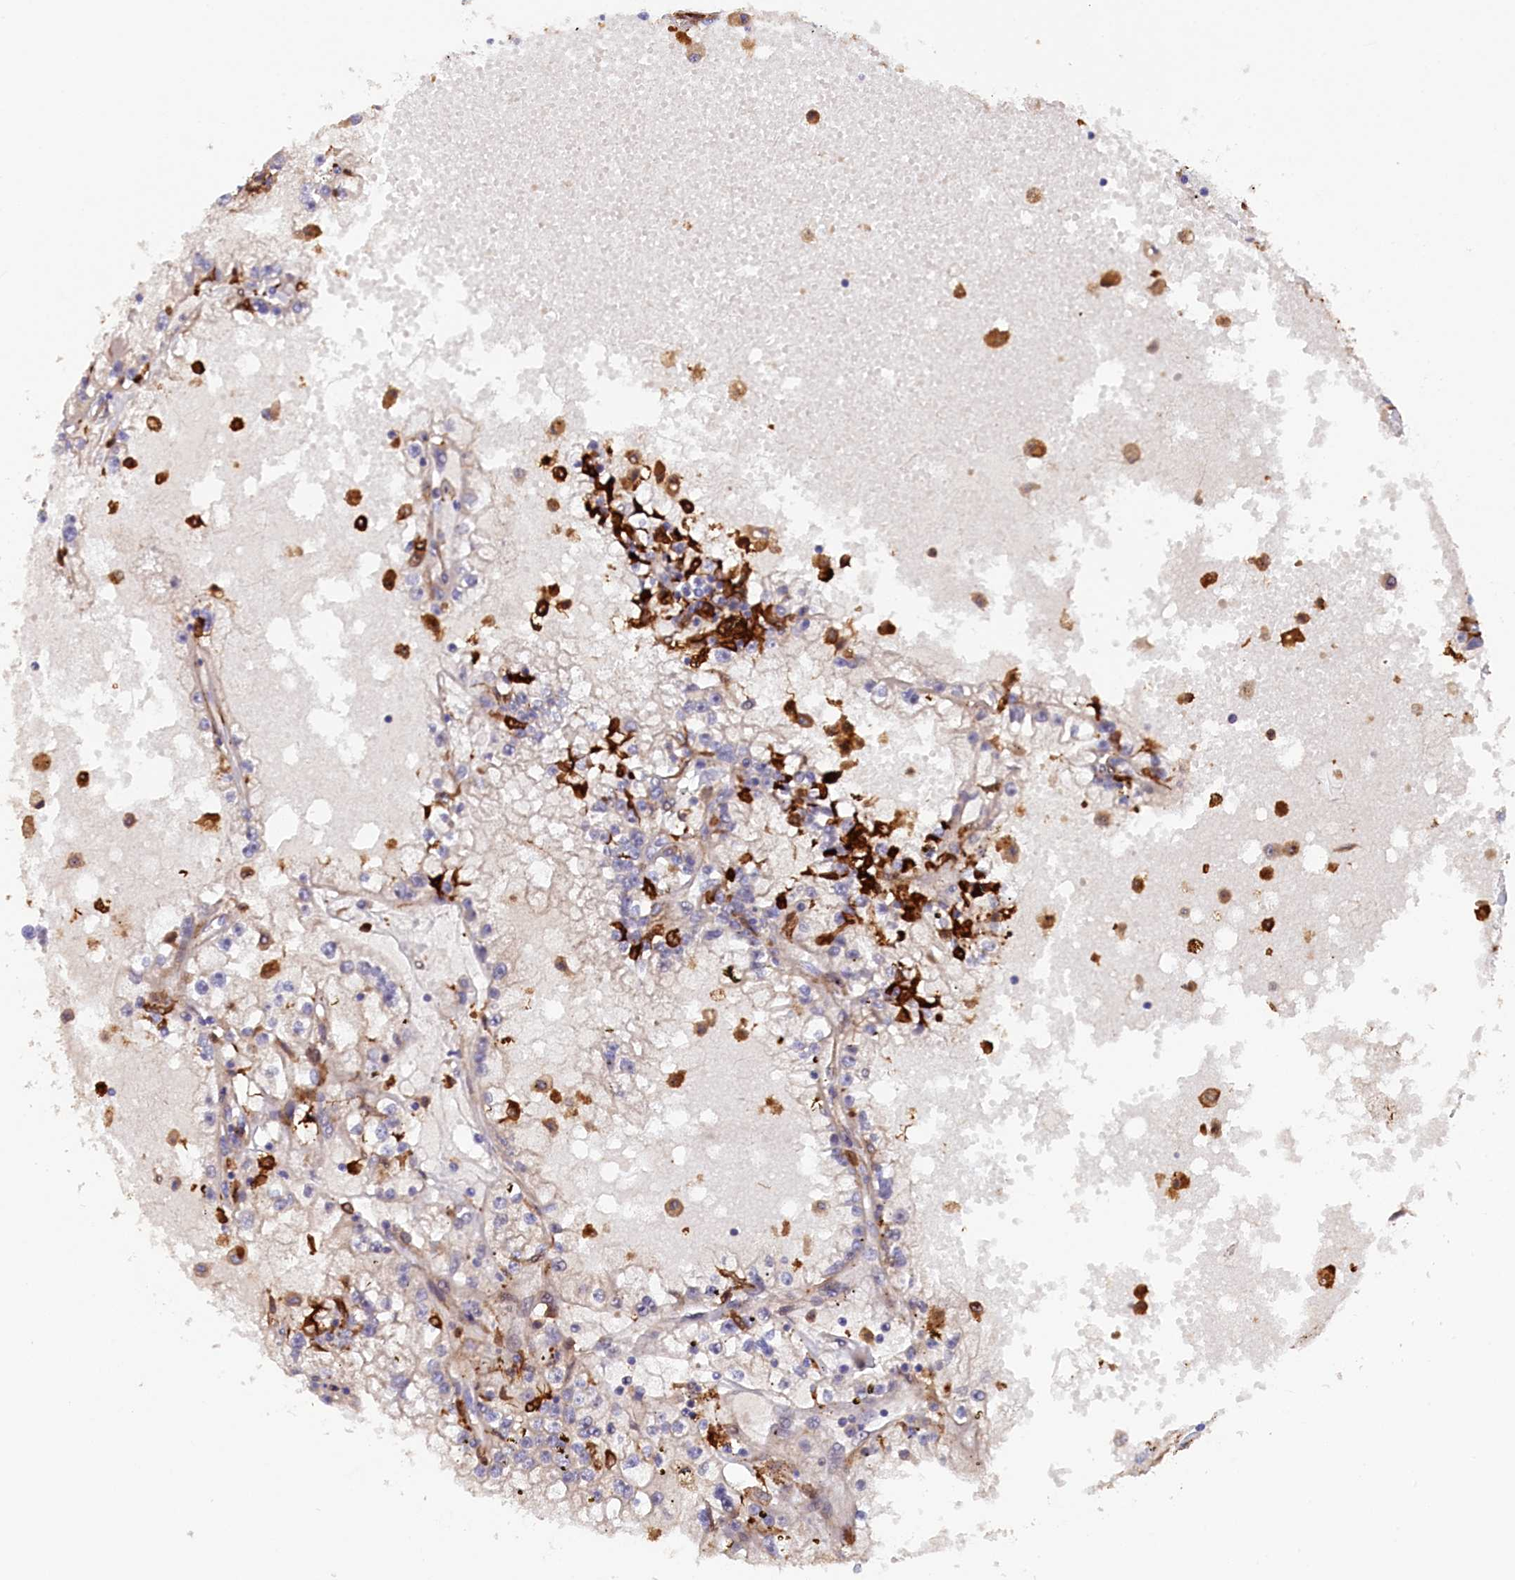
{"staining": {"intensity": "negative", "quantity": "none", "location": "none"}, "tissue": "renal cancer", "cell_type": "Tumor cells", "image_type": "cancer", "snomed": [{"axis": "morphology", "description": "Adenocarcinoma, NOS"}, {"axis": "topography", "description": "Kidney"}], "caption": "A high-resolution photomicrograph shows immunohistochemistry staining of renal cancer, which reveals no significant positivity in tumor cells.", "gene": "FERMT1", "patient": {"sex": "male", "age": 56}}